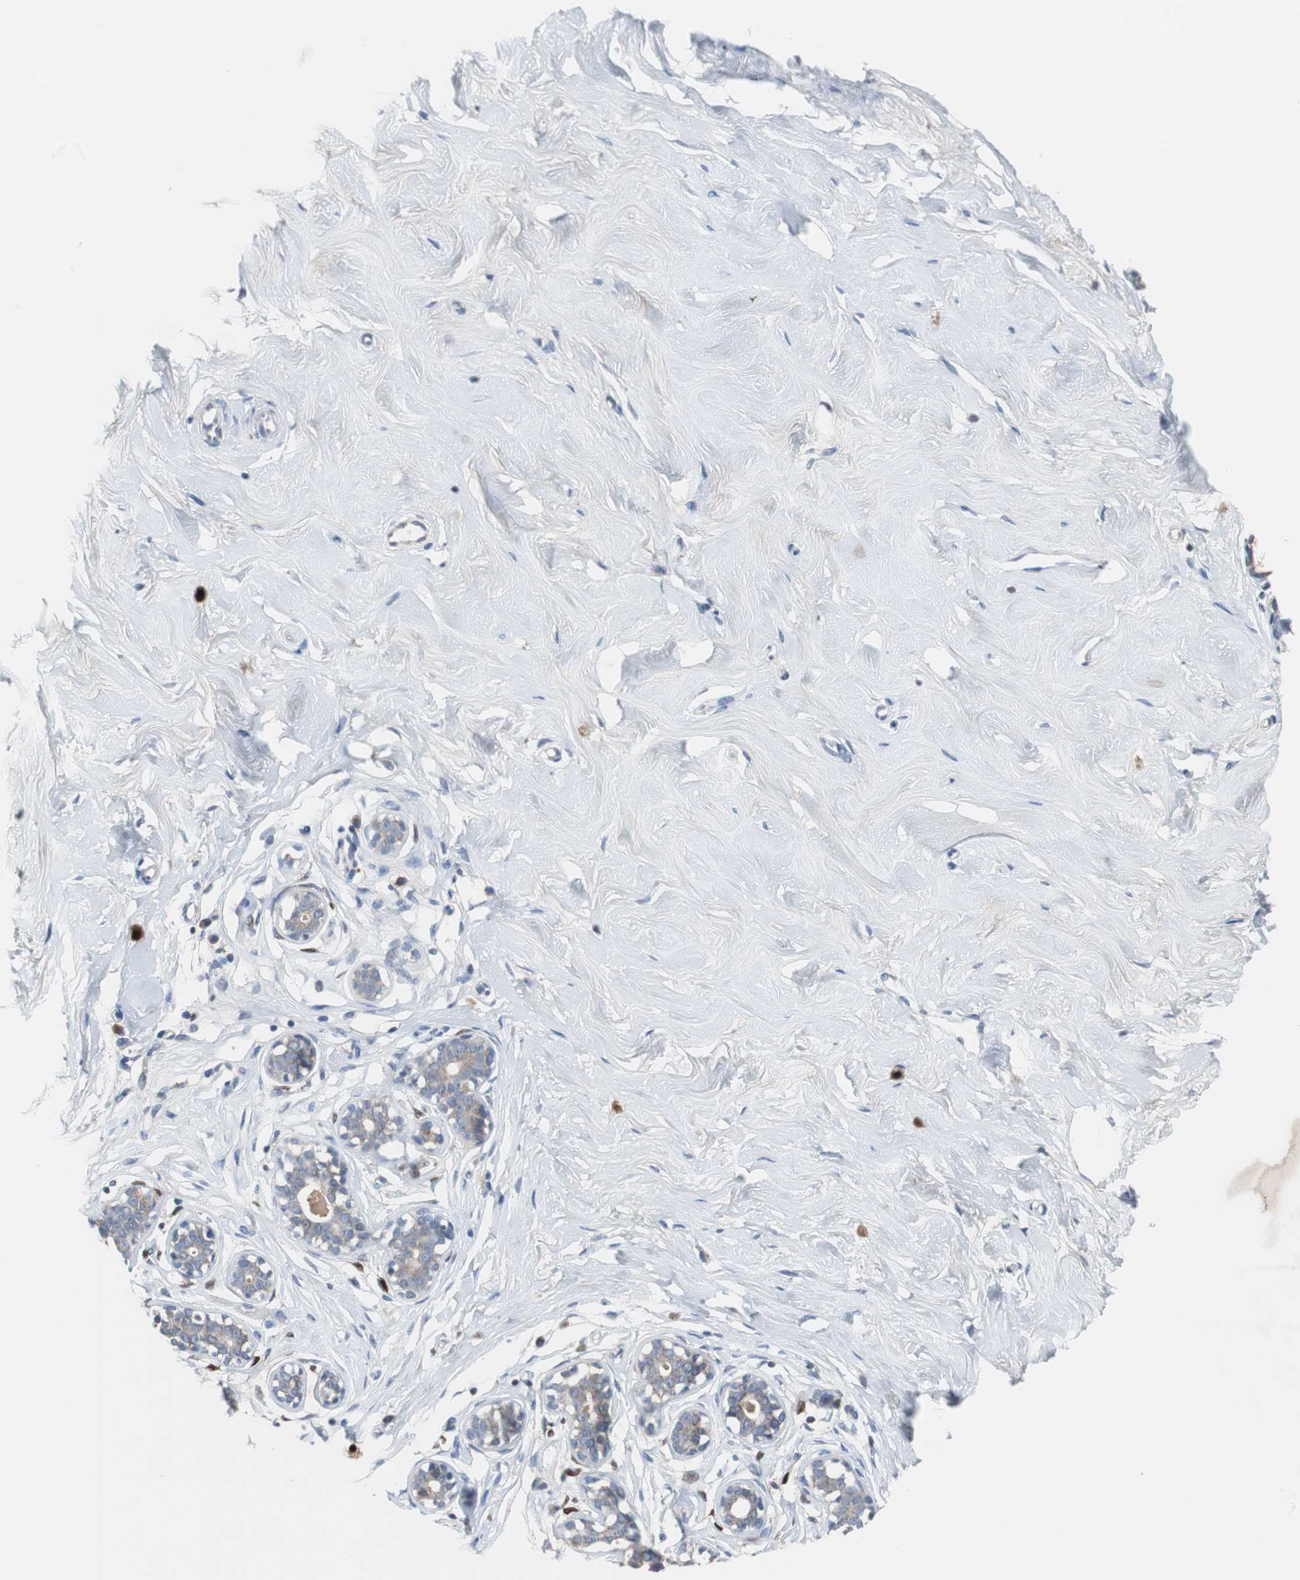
{"staining": {"intensity": "moderate", "quantity": "<25%", "location": "cytoplasmic/membranous,nuclear"}, "tissue": "breast", "cell_type": "Glandular cells", "image_type": "normal", "snomed": [{"axis": "morphology", "description": "Normal tissue, NOS"}, {"axis": "topography", "description": "Breast"}], "caption": "Immunohistochemistry (IHC) staining of normal breast, which displays low levels of moderate cytoplasmic/membranous,nuclear expression in about <25% of glandular cells indicating moderate cytoplasmic/membranous,nuclear protein staining. The staining was performed using DAB (3,3'-diaminobenzidine) (brown) for protein detection and nuclei were counterstained in hematoxylin (blue).", "gene": "CALB2", "patient": {"sex": "female", "age": 23}}